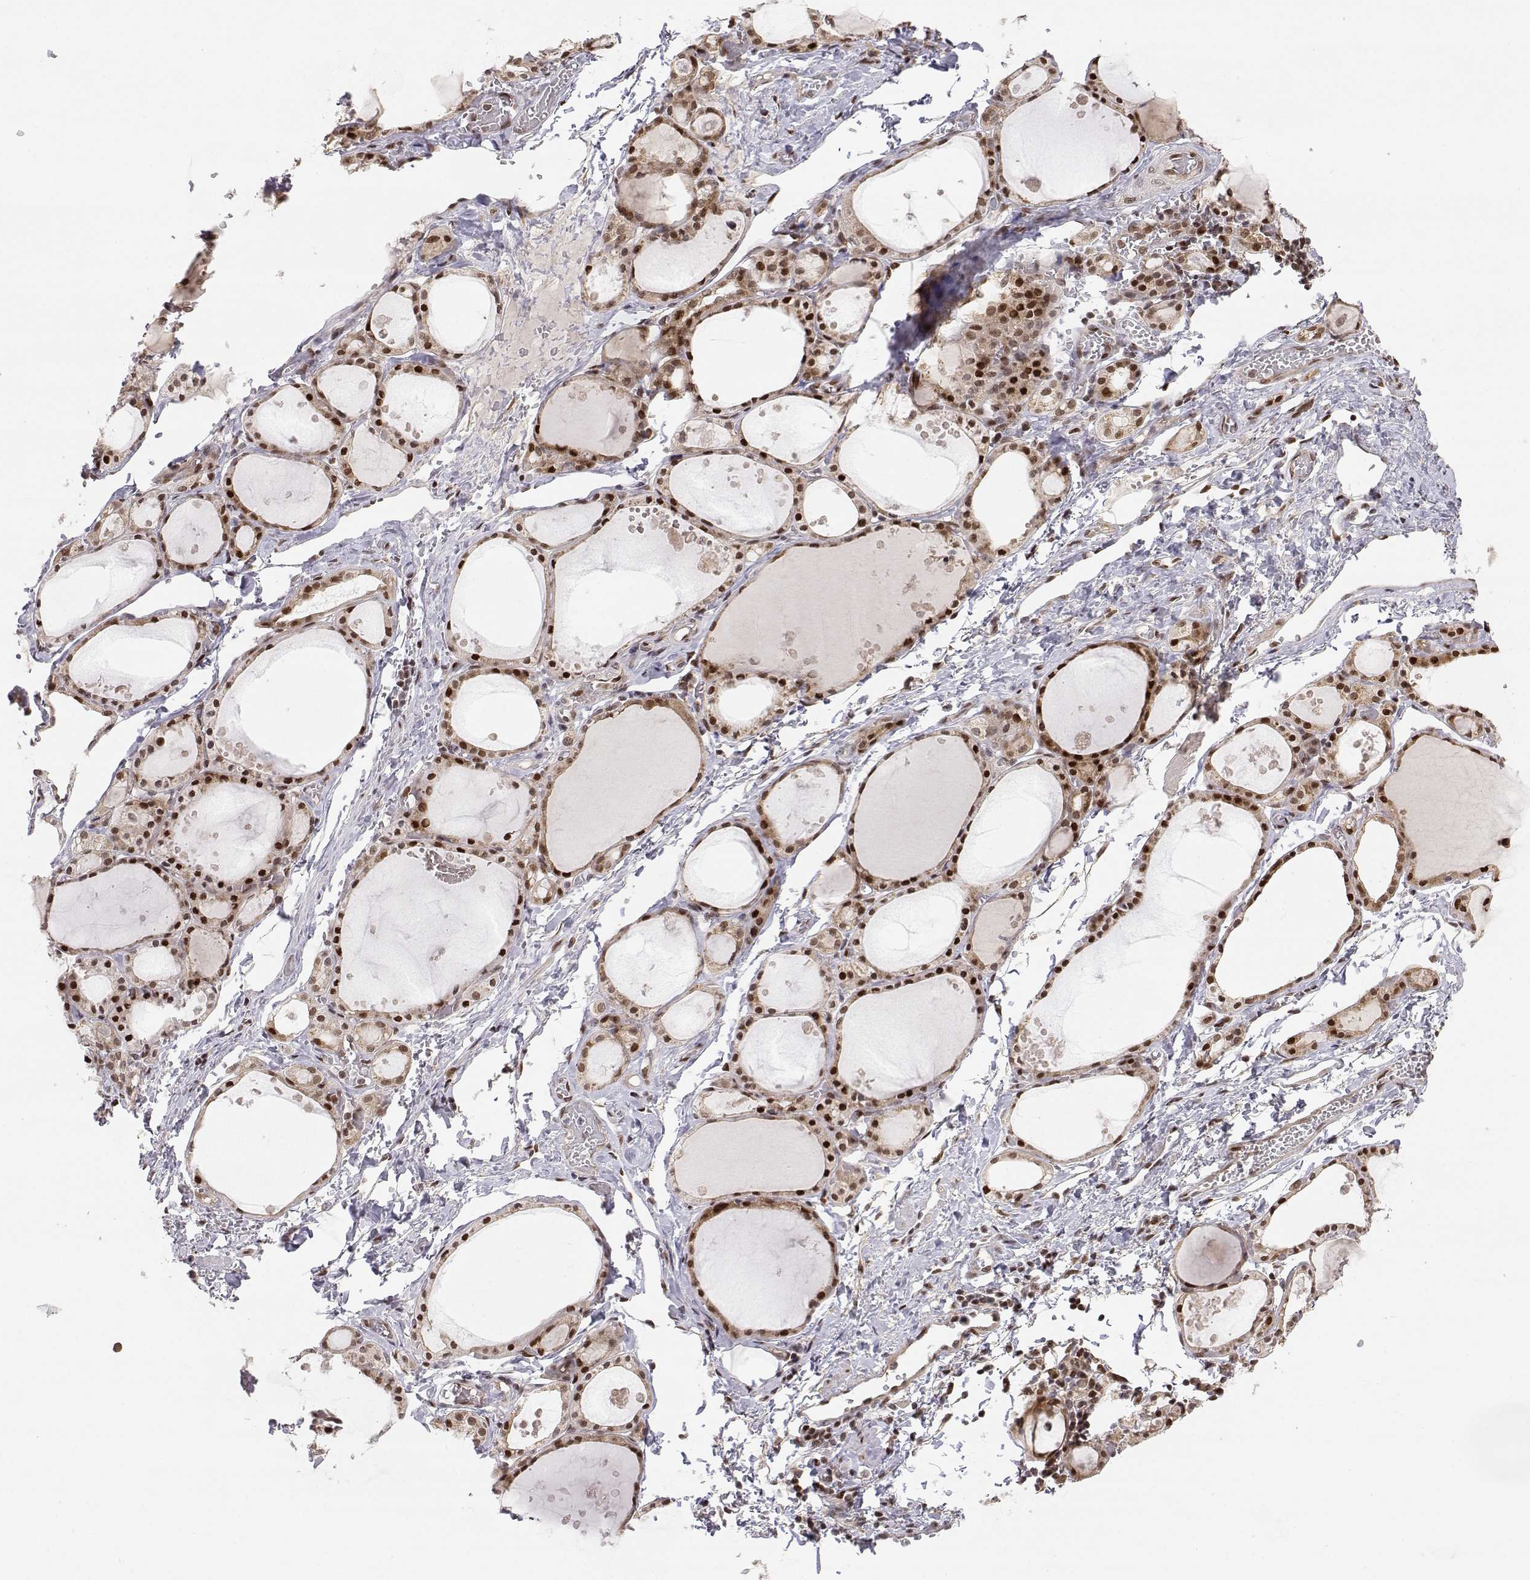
{"staining": {"intensity": "strong", "quantity": ">75%", "location": "cytoplasmic/membranous,nuclear"}, "tissue": "thyroid gland", "cell_type": "Glandular cells", "image_type": "normal", "snomed": [{"axis": "morphology", "description": "Normal tissue, NOS"}, {"axis": "topography", "description": "Thyroid gland"}], "caption": "Protein expression analysis of normal thyroid gland reveals strong cytoplasmic/membranous,nuclear expression in about >75% of glandular cells.", "gene": "BRCA1", "patient": {"sex": "male", "age": 68}}